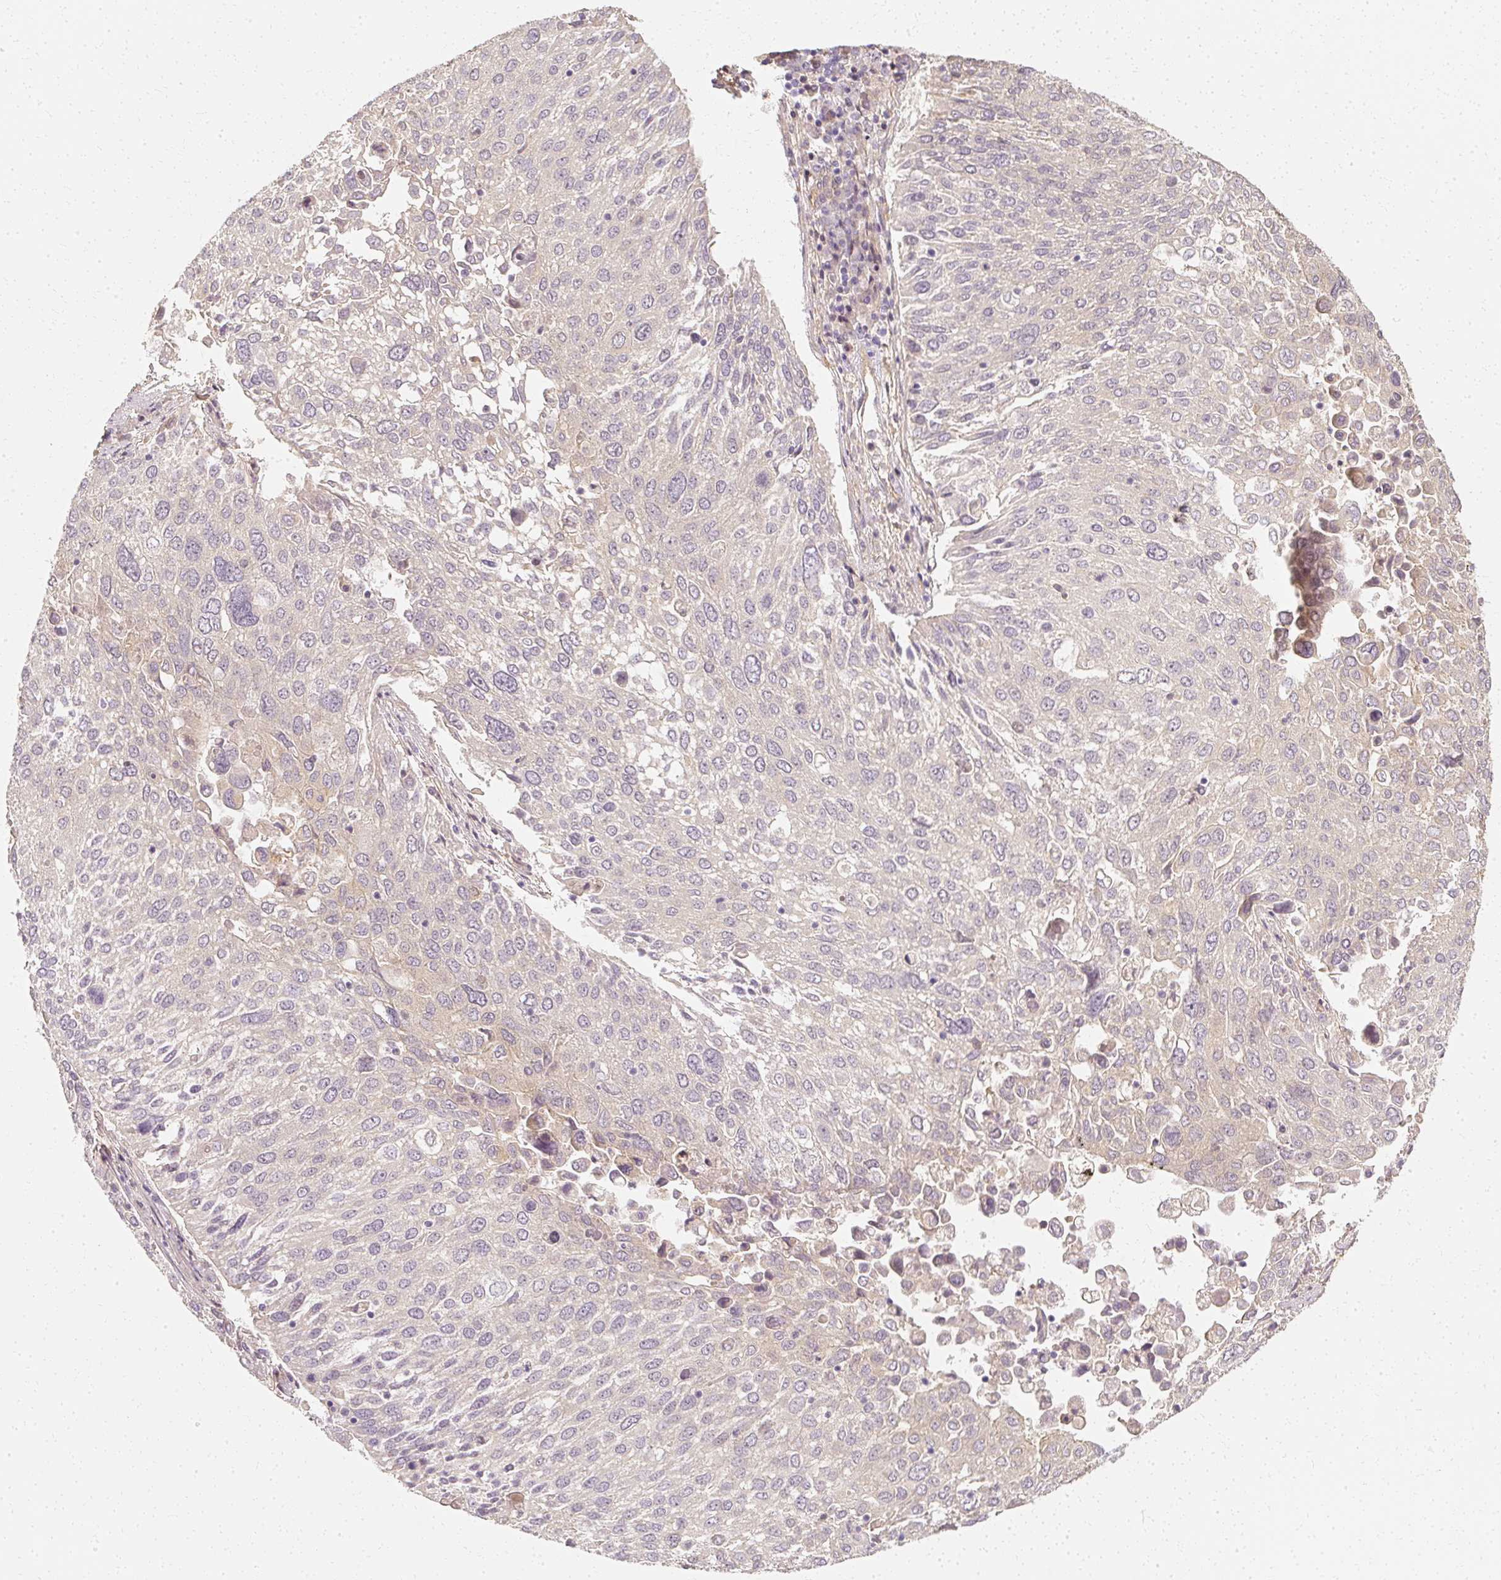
{"staining": {"intensity": "negative", "quantity": "none", "location": "none"}, "tissue": "lung cancer", "cell_type": "Tumor cells", "image_type": "cancer", "snomed": [{"axis": "morphology", "description": "Squamous cell carcinoma, NOS"}, {"axis": "topography", "description": "Lung"}], "caption": "This is a image of immunohistochemistry staining of lung cancer, which shows no staining in tumor cells.", "gene": "GNAQ", "patient": {"sex": "male", "age": 65}}